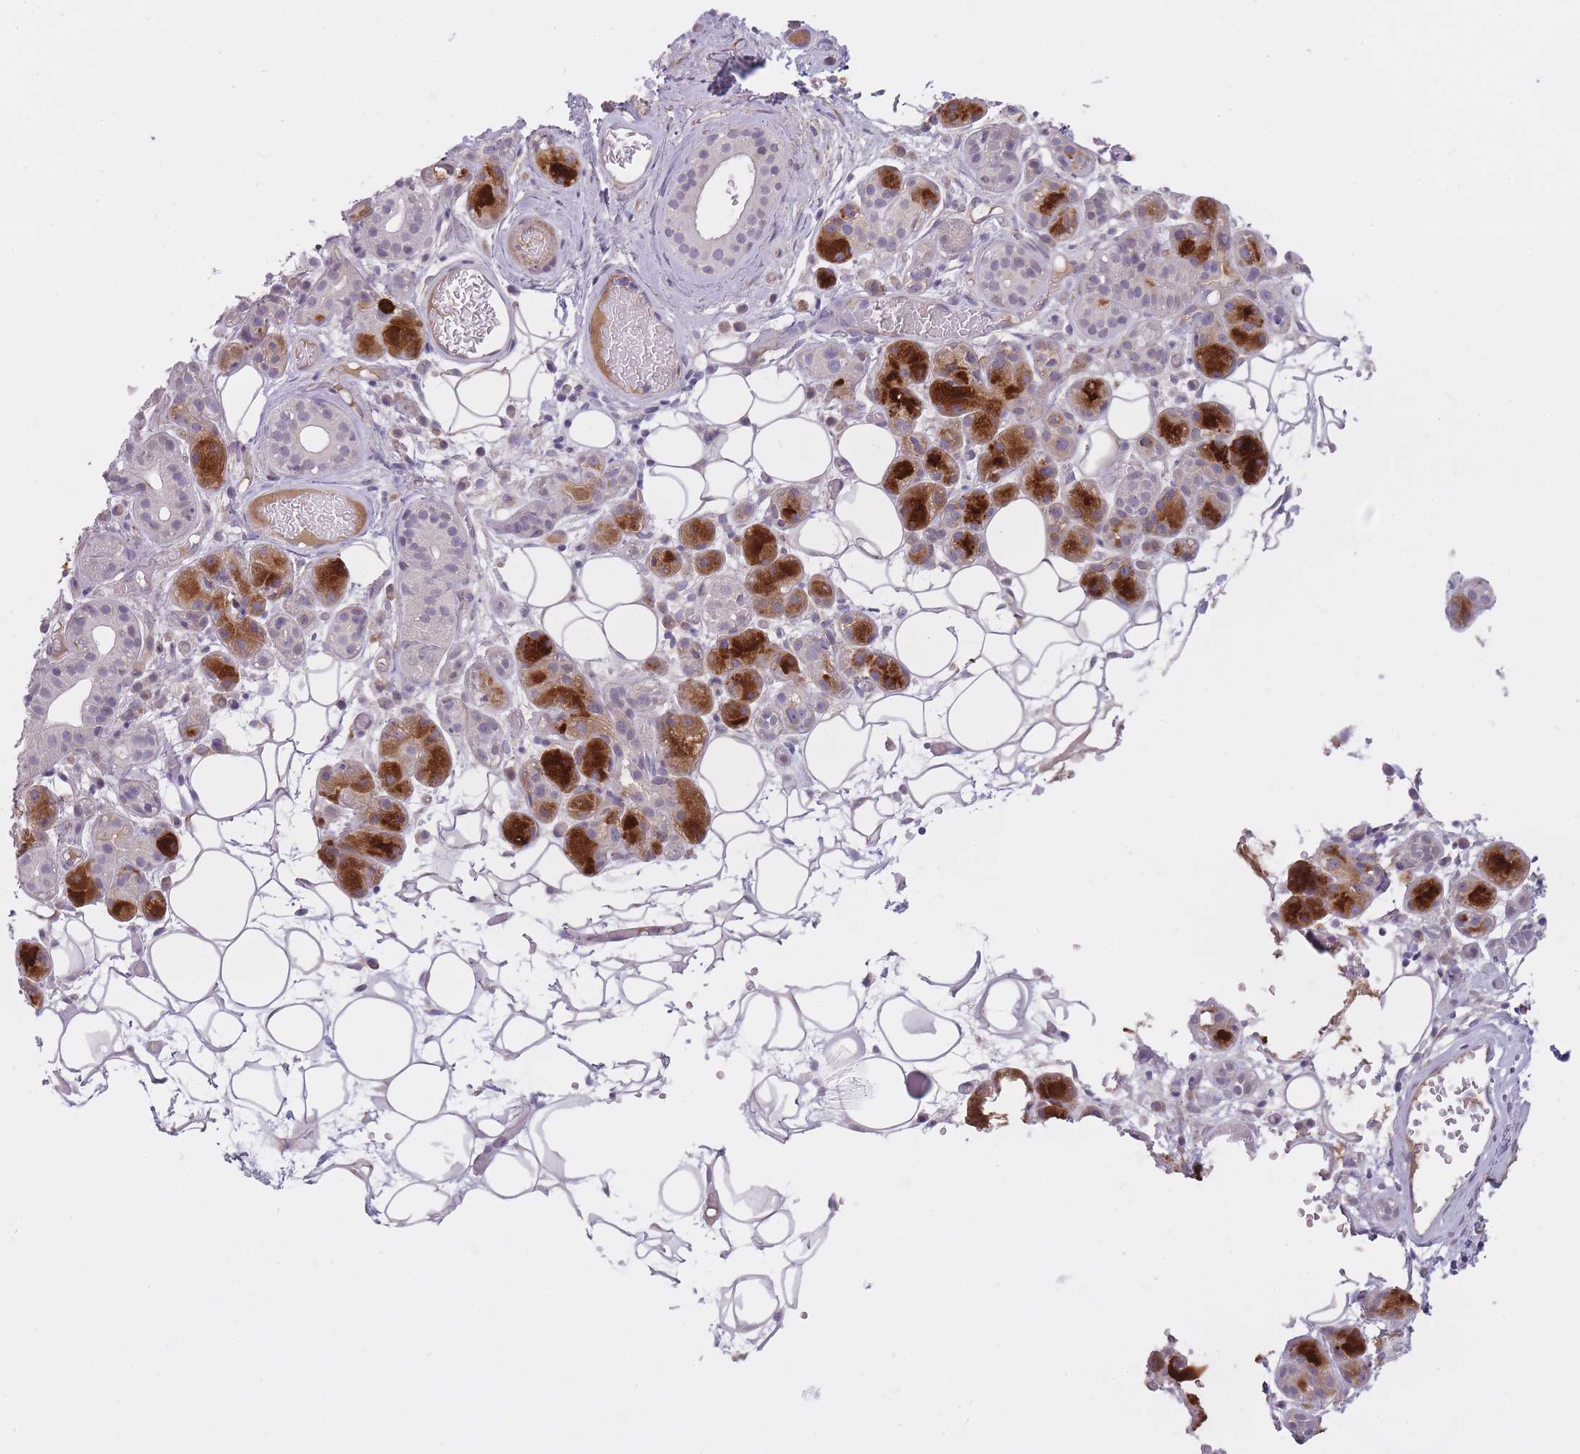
{"staining": {"intensity": "strong", "quantity": "25%-75%", "location": "cytoplasmic/membranous"}, "tissue": "salivary gland", "cell_type": "Glandular cells", "image_type": "normal", "snomed": [{"axis": "morphology", "description": "Normal tissue, NOS"}, {"axis": "topography", "description": "Salivary gland"}], "caption": "The micrograph shows a brown stain indicating the presence of a protein in the cytoplasmic/membranous of glandular cells in salivary gland. (DAB (3,3'-diaminobenzidine) = brown stain, brightfield microscopy at high magnification).", "gene": "PGRMC2", "patient": {"sex": "male", "age": 82}}